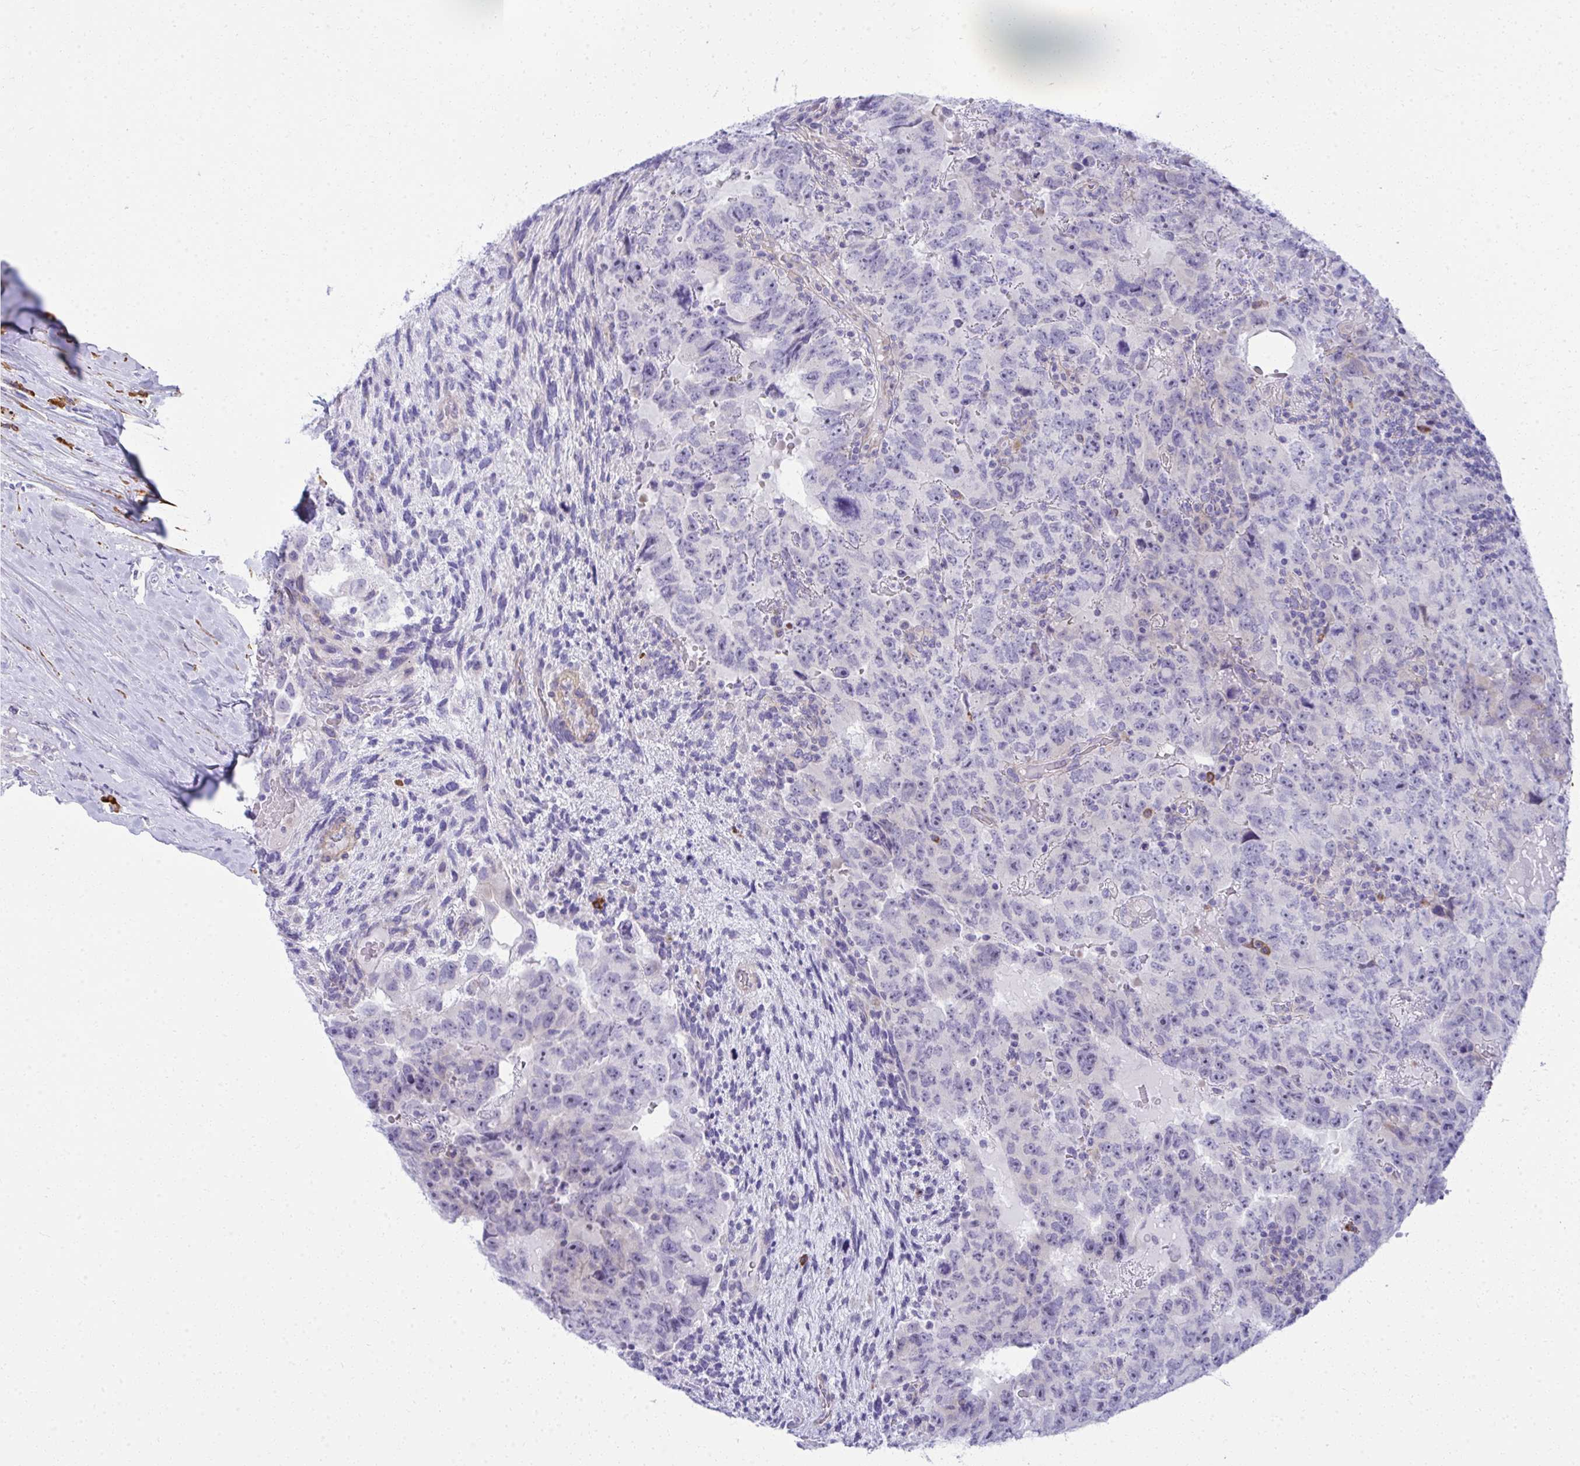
{"staining": {"intensity": "negative", "quantity": "none", "location": "none"}, "tissue": "testis cancer", "cell_type": "Tumor cells", "image_type": "cancer", "snomed": [{"axis": "morphology", "description": "Carcinoma, Embryonal, NOS"}, {"axis": "topography", "description": "Testis"}], "caption": "Image shows no protein staining in tumor cells of testis embryonal carcinoma tissue. (DAB (3,3'-diaminobenzidine) IHC with hematoxylin counter stain).", "gene": "PUS7L", "patient": {"sex": "male", "age": 24}}